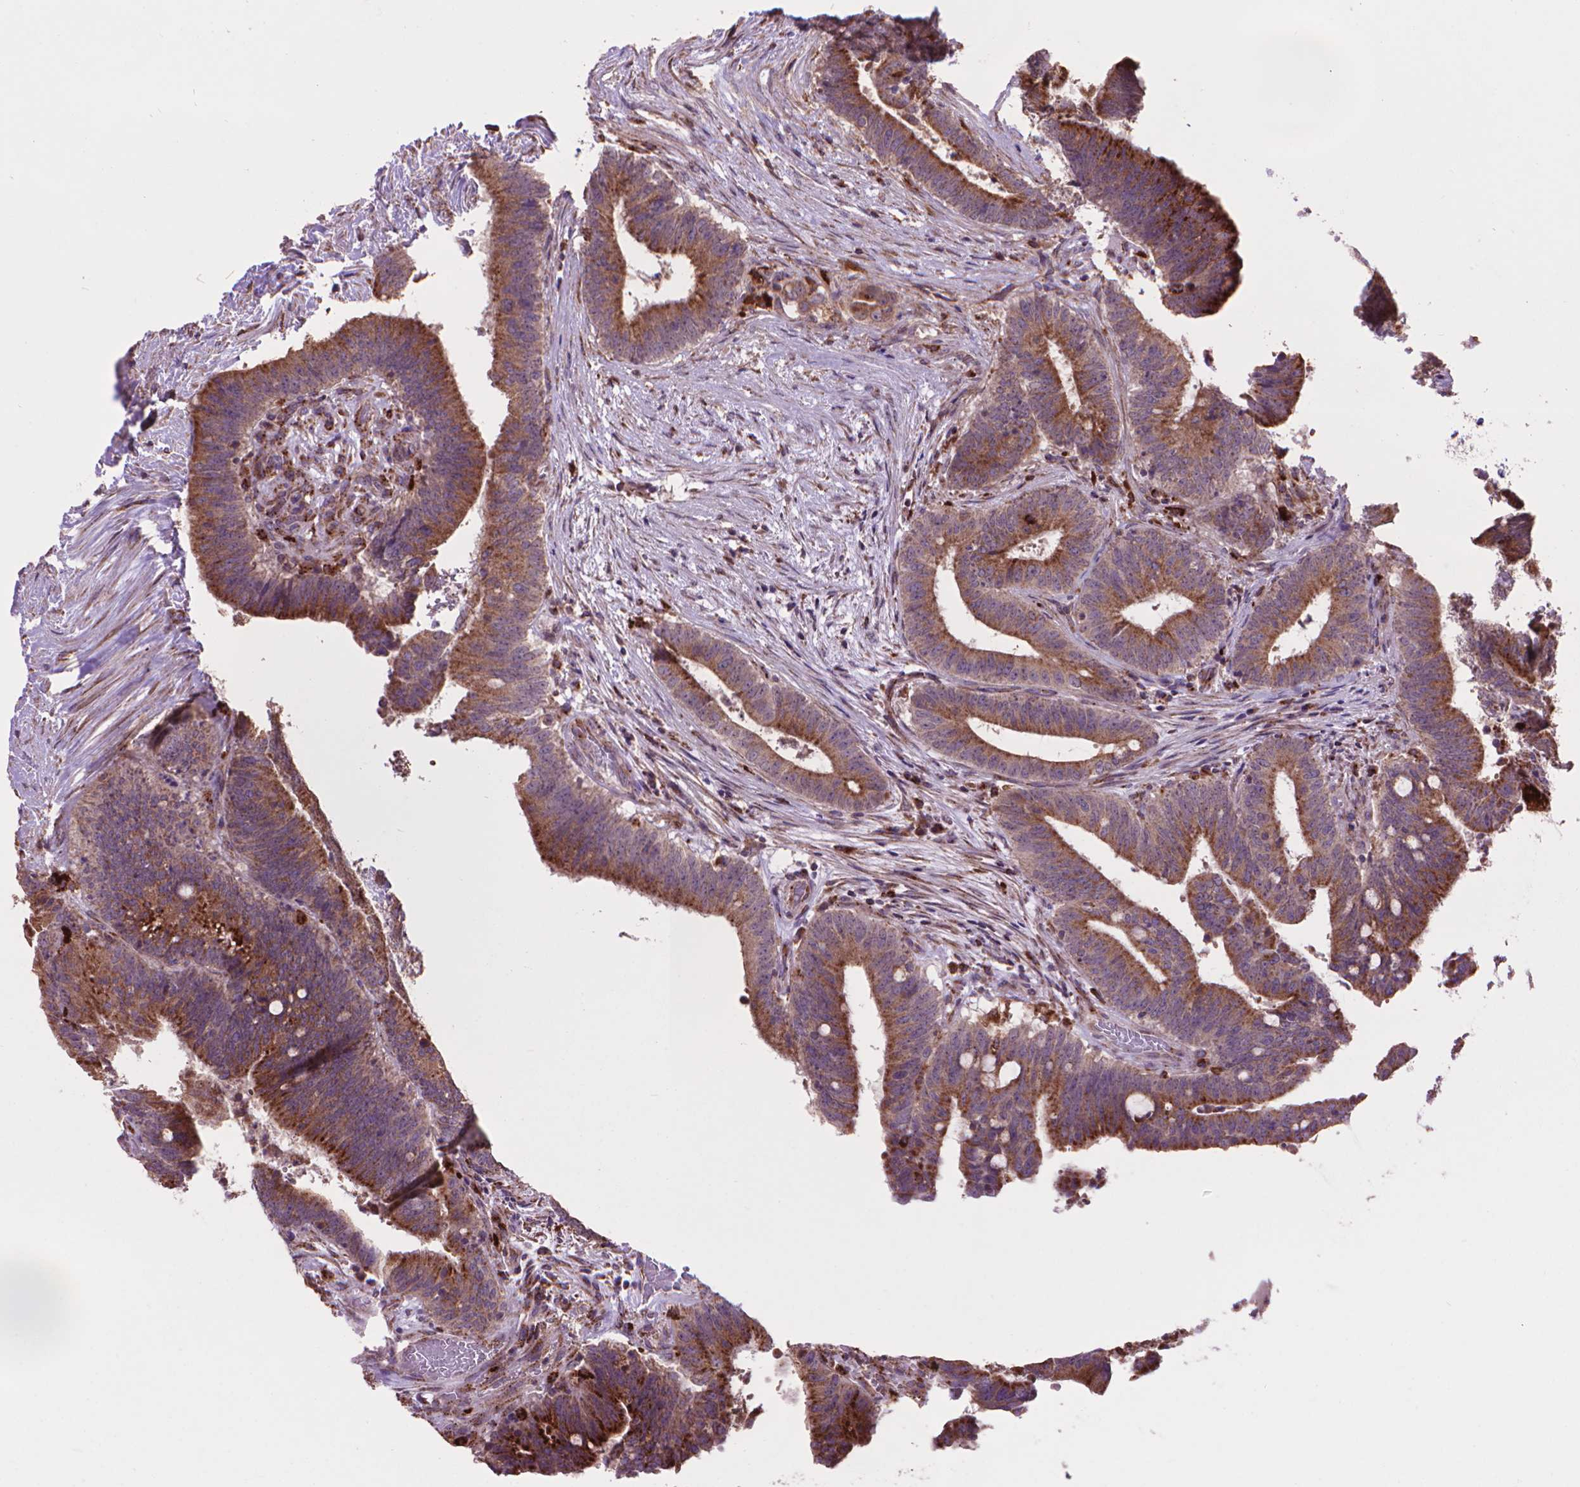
{"staining": {"intensity": "moderate", "quantity": ">75%", "location": "cytoplasmic/membranous"}, "tissue": "colorectal cancer", "cell_type": "Tumor cells", "image_type": "cancer", "snomed": [{"axis": "morphology", "description": "Adenocarcinoma, NOS"}, {"axis": "topography", "description": "Colon"}], "caption": "IHC of human adenocarcinoma (colorectal) reveals medium levels of moderate cytoplasmic/membranous staining in approximately >75% of tumor cells.", "gene": "GLB1", "patient": {"sex": "female", "age": 43}}